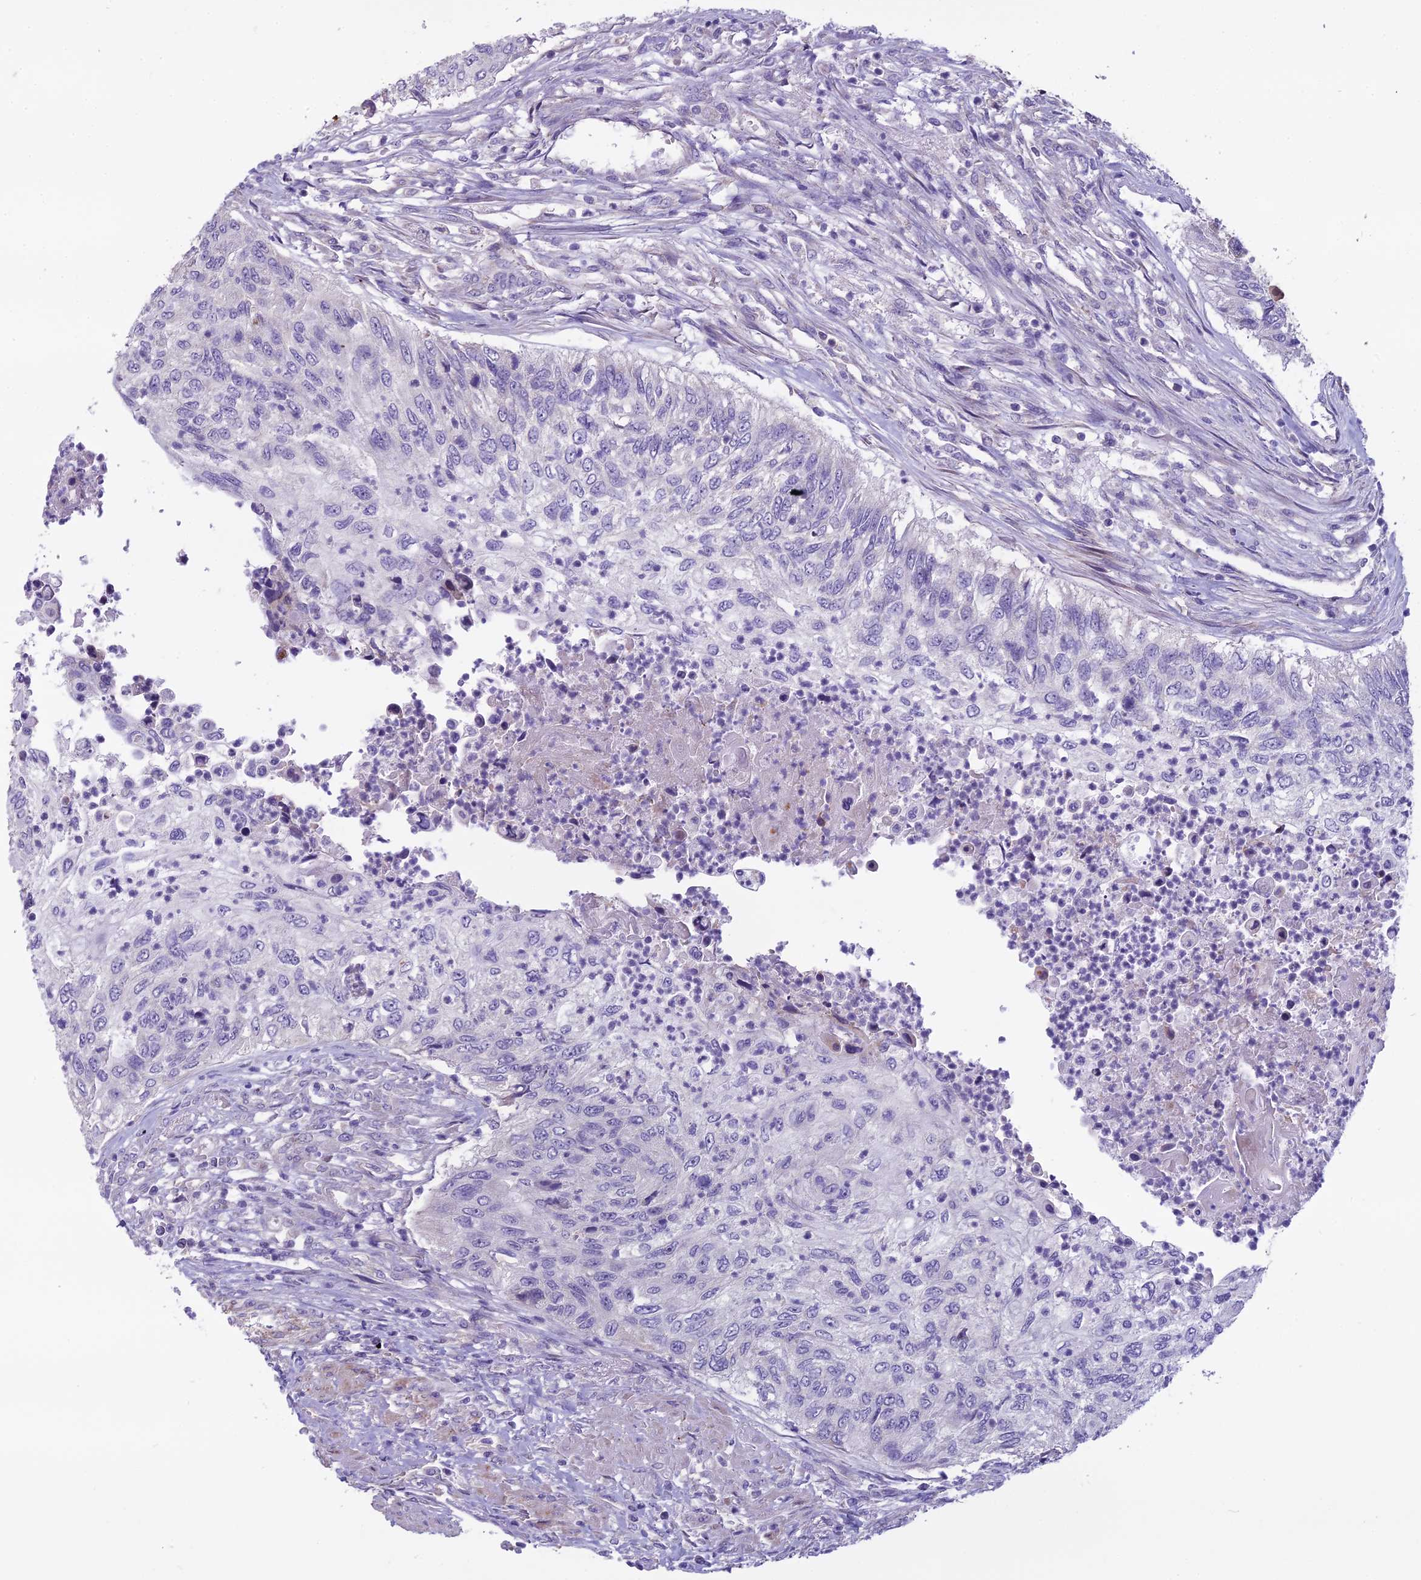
{"staining": {"intensity": "negative", "quantity": "none", "location": "none"}, "tissue": "urothelial cancer", "cell_type": "Tumor cells", "image_type": "cancer", "snomed": [{"axis": "morphology", "description": "Urothelial carcinoma, High grade"}, {"axis": "topography", "description": "Urinary bladder"}], "caption": "A high-resolution photomicrograph shows immunohistochemistry staining of urothelial cancer, which shows no significant expression in tumor cells. The staining is performed using DAB (3,3'-diaminobenzidine) brown chromogen with nuclei counter-stained in using hematoxylin.", "gene": "DUS2", "patient": {"sex": "female", "age": 60}}